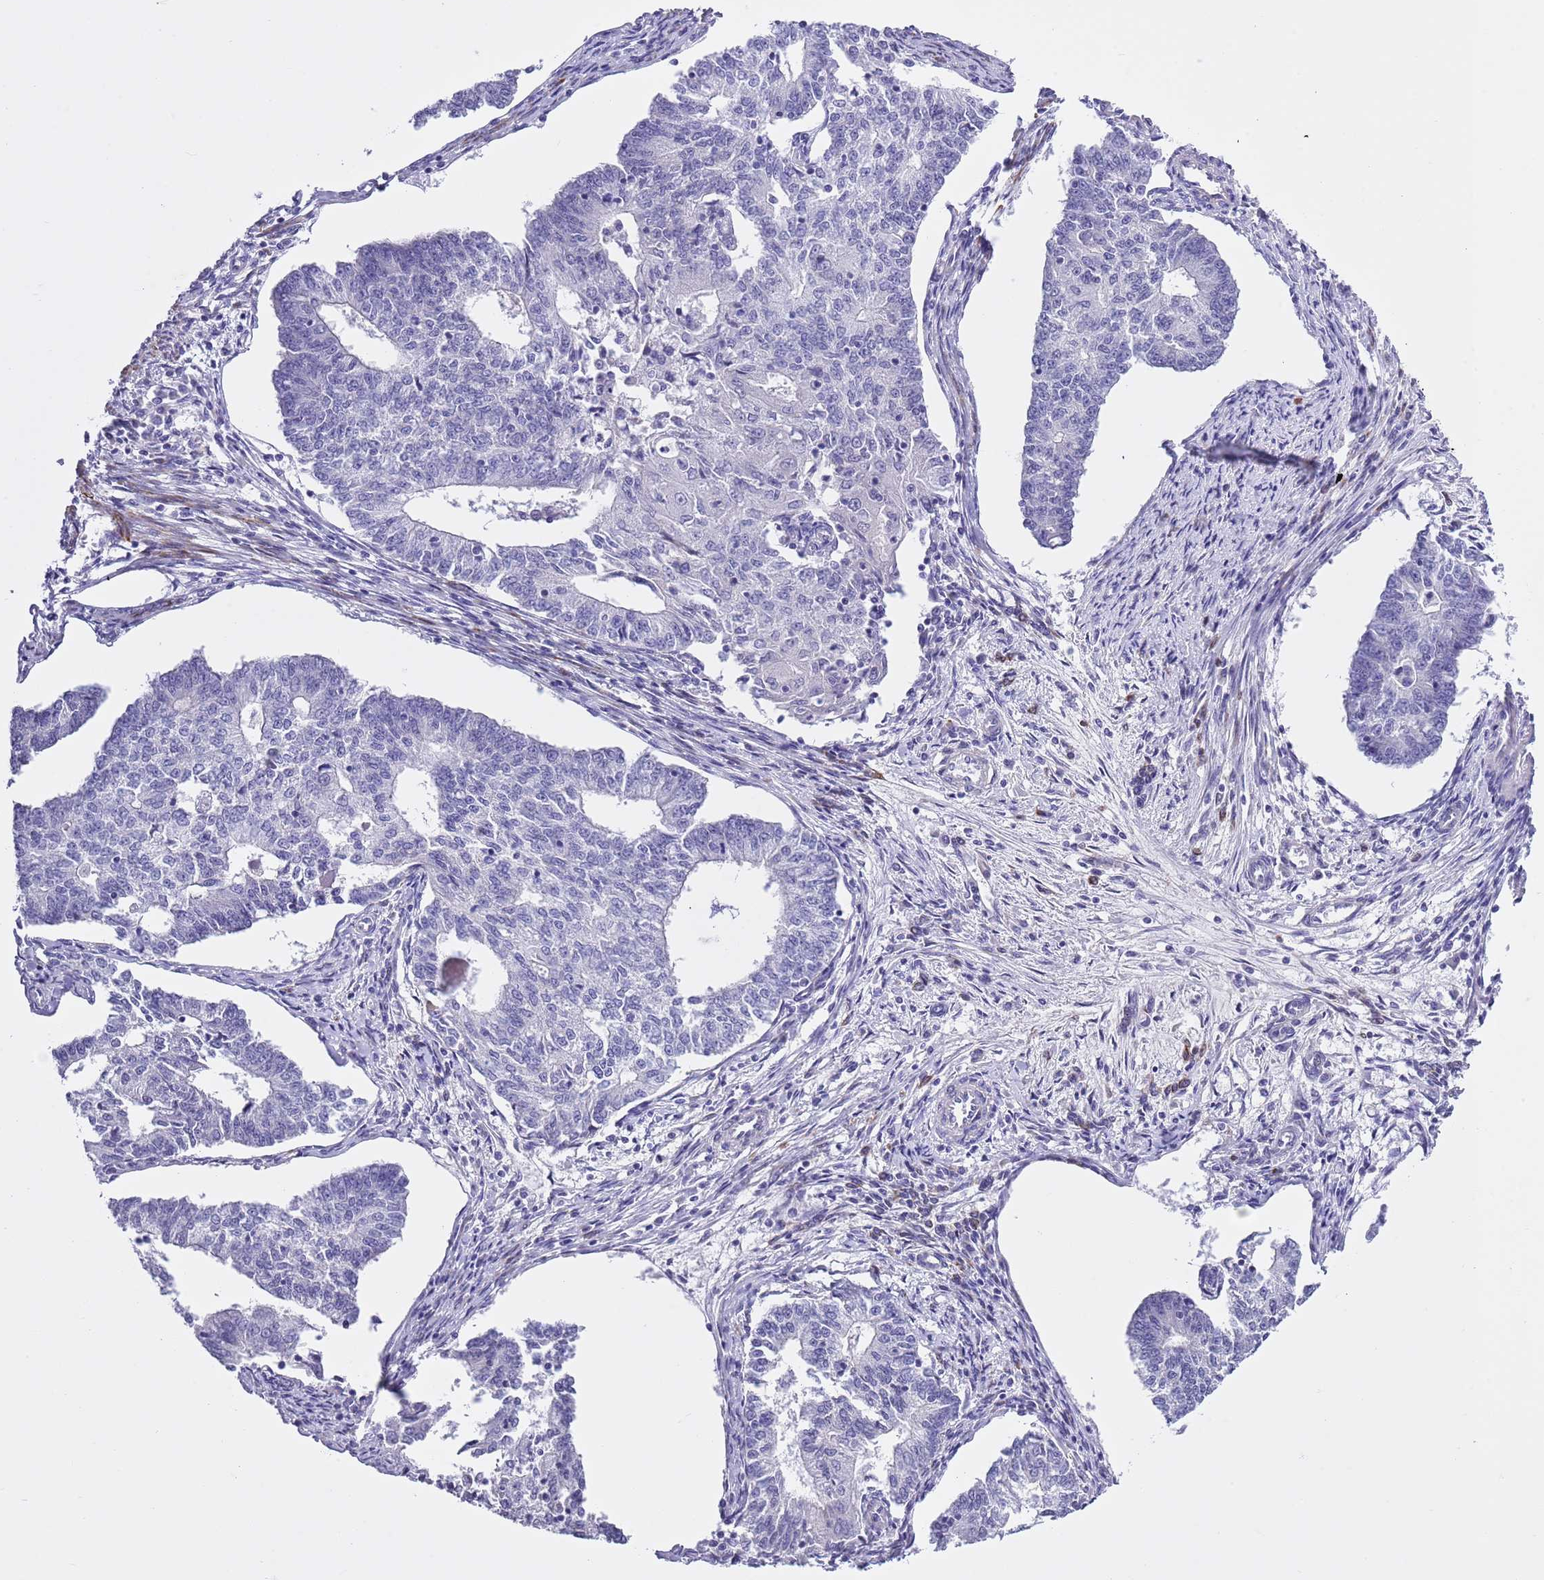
{"staining": {"intensity": "negative", "quantity": "none", "location": "none"}, "tissue": "endometrial cancer", "cell_type": "Tumor cells", "image_type": "cancer", "snomed": [{"axis": "morphology", "description": "Adenocarcinoma, NOS"}, {"axis": "topography", "description": "Endometrium"}], "caption": "Immunohistochemistry image of neoplastic tissue: endometrial cancer stained with DAB (3,3'-diaminobenzidine) exhibits no significant protein expression in tumor cells.", "gene": "NET1", "patient": {"sex": "female", "age": 56}}